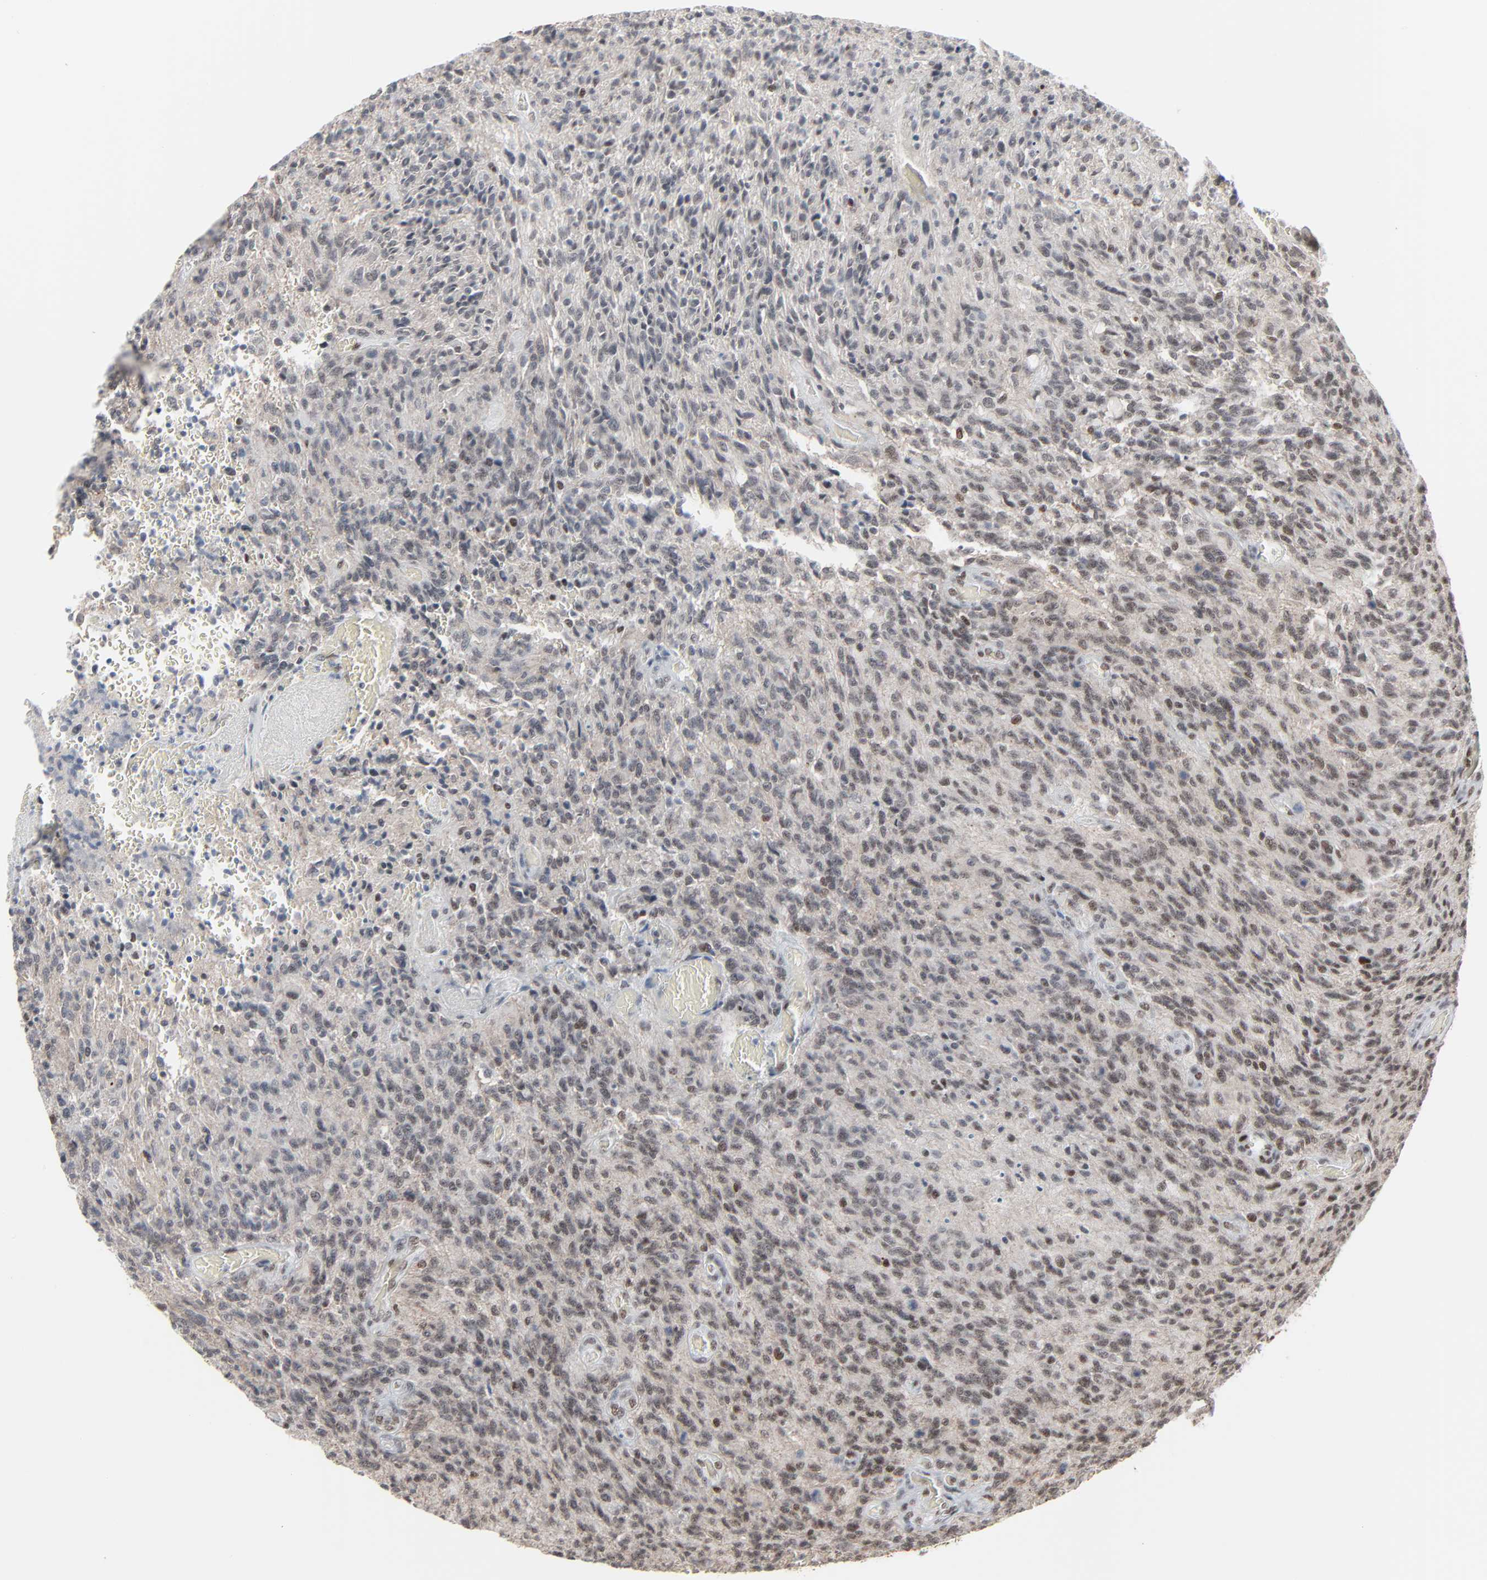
{"staining": {"intensity": "weak", "quantity": "<25%", "location": "nuclear"}, "tissue": "glioma", "cell_type": "Tumor cells", "image_type": "cancer", "snomed": [{"axis": "morphology", "description": "Normal tissue, NOS"}, {"axis": "morphology", "description": "Glioma, malignant, High grade"}, {"axis": "topography", "description": "Cerebral cortex"}], "caption": "Immunohistochemistry photomicrograph of human high-grade glioma (malignant) stained for a protein (brown), which shows no positivity in tumor cells.", "gene": "FBXO28", "patient": {"sex": "male", "age": 56}}